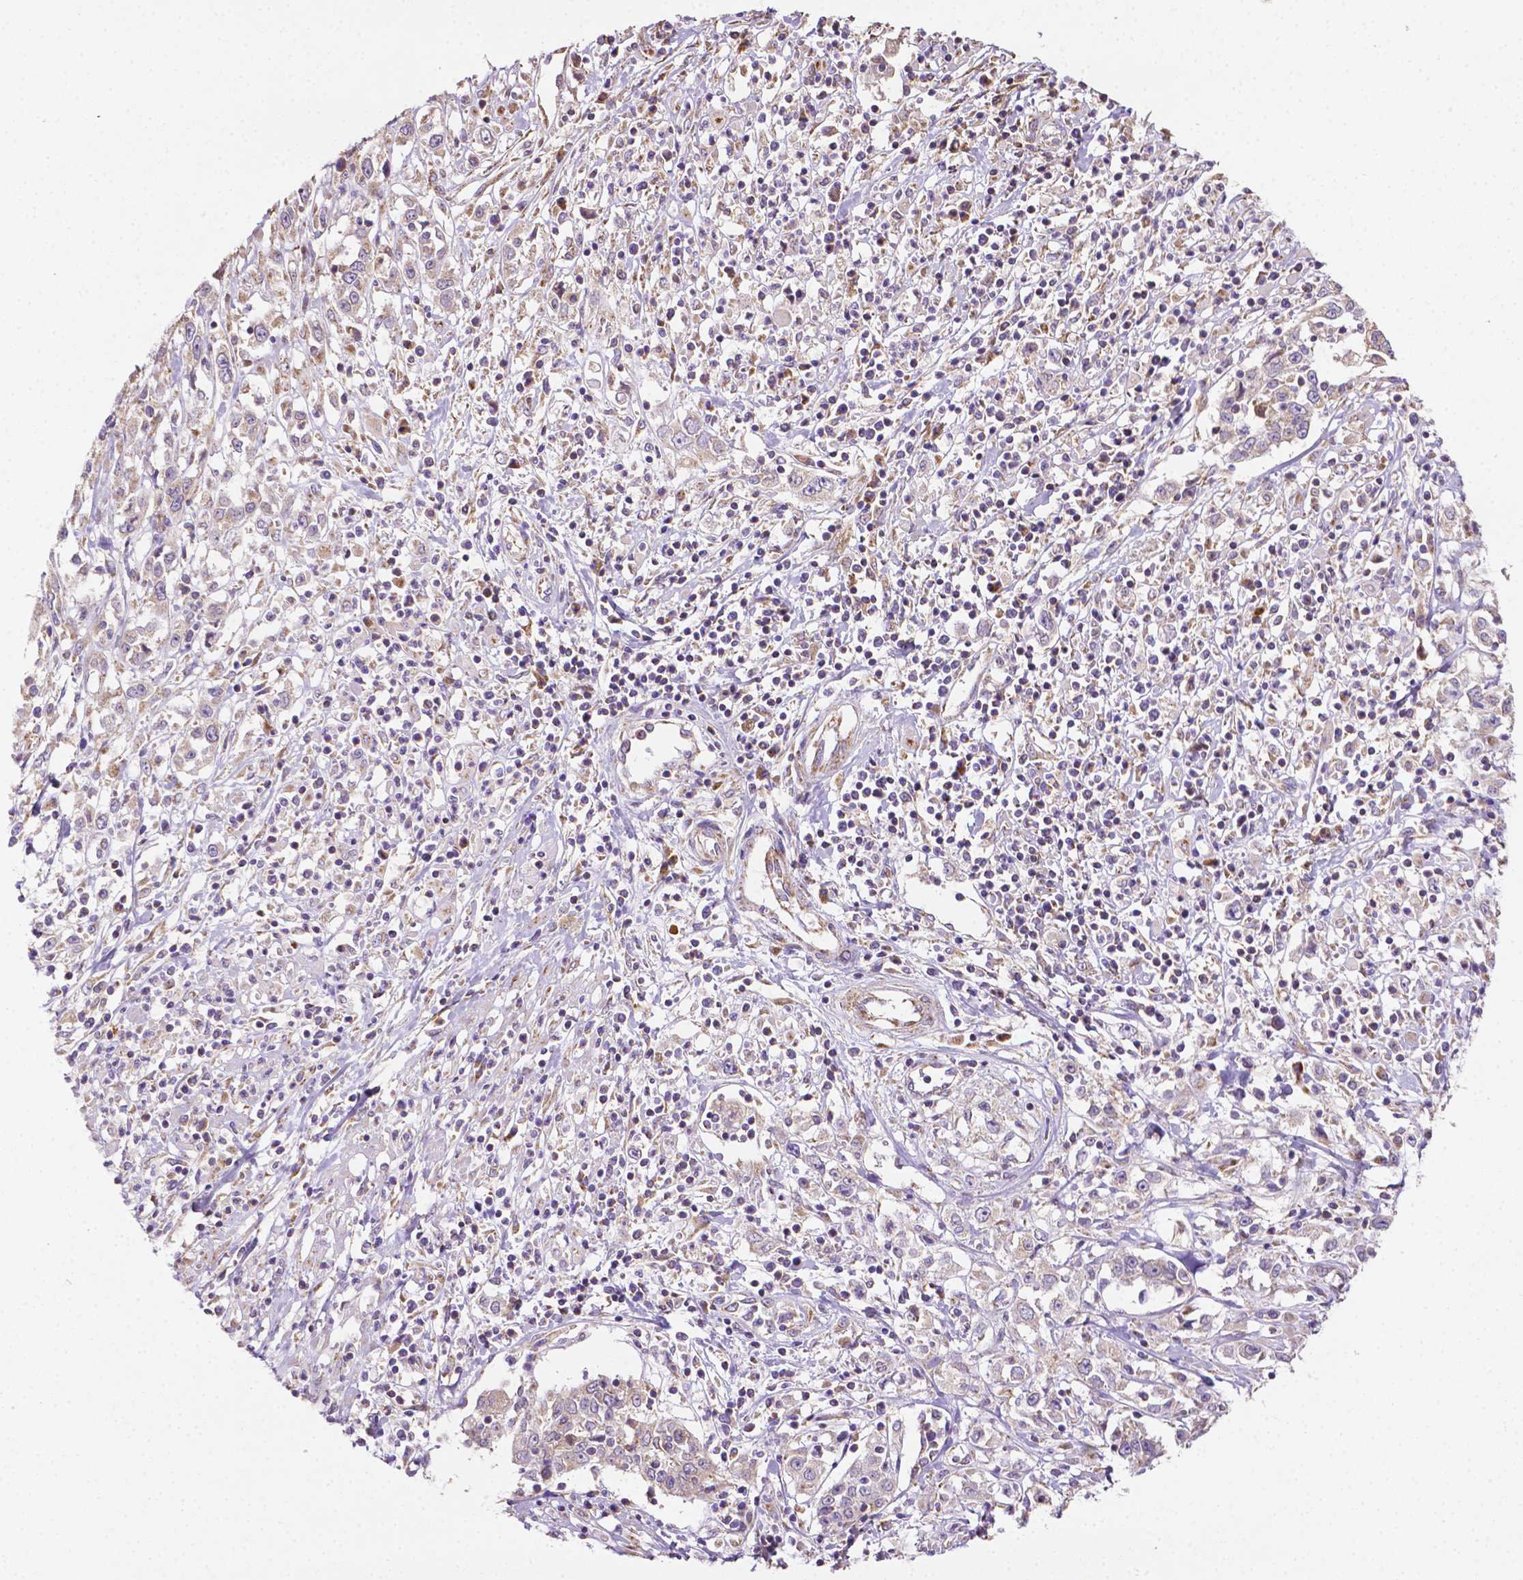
{"staining": {"intensity": "negative", "quantity": "none", "location": "none"}, "tissue": "cervical cancer", "cell_type": "Tumor cells", "image_type": "cancer", "snomed": [{"axis": "morphology", "description": "Adenocarcinoma, NOS"}, {"axis": "topography", "description": "Cervix"}], "caption": "Tumor cells are negative for brown protein staining in cervical adenocarcinoma.", "gene": "ILVBL", "patient": {"sex": "female", "age": 40}}